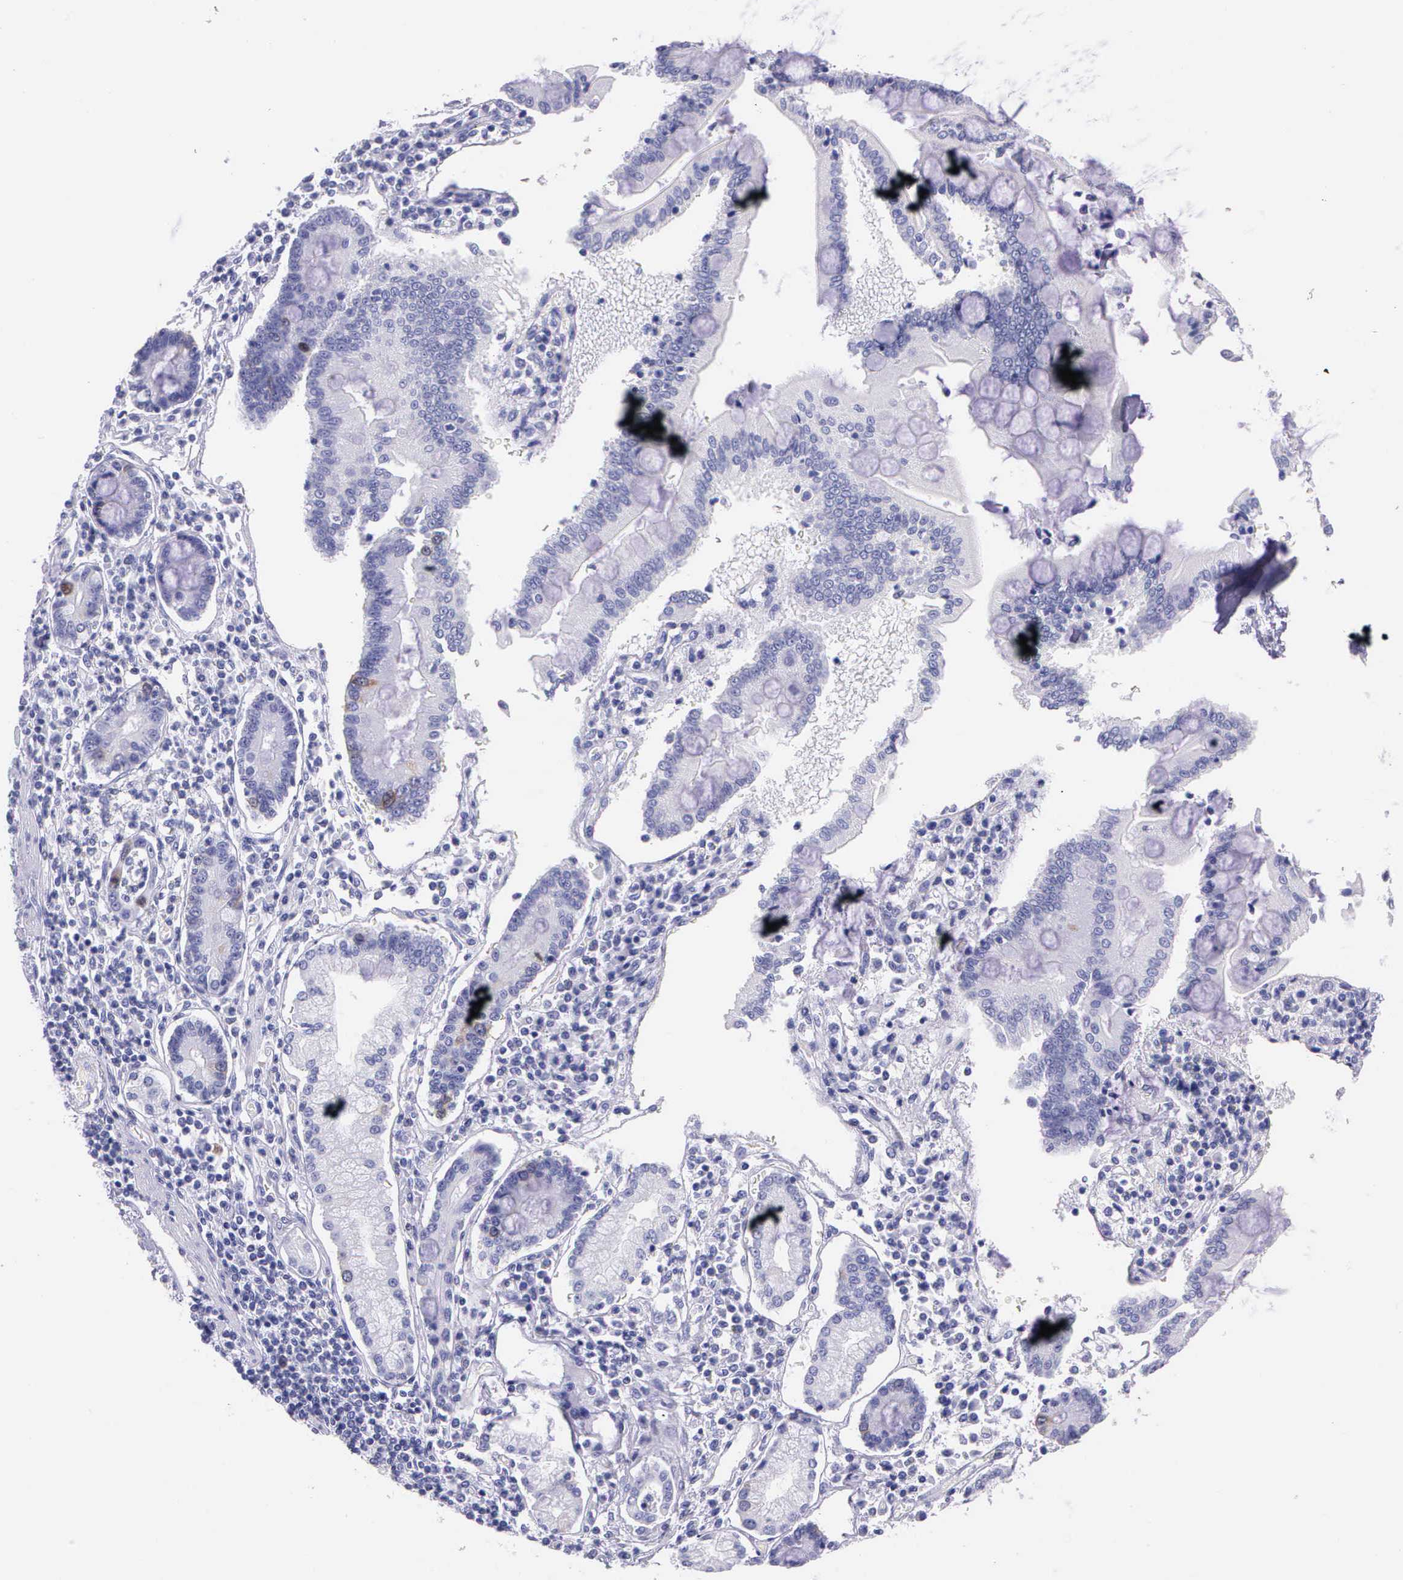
{"staining": {"intensity": "weak", "quantity": "<25%", "location": "cytoplasmic/membranous"}, "tissue": "pancreatic cancer", "cell_type": "Tumor cells", "image_type": "cancer", "snomed": [{"axis": "morphology", "description": "Adenocarcinoma, NOS"}, {"axis": "topography", "description": "Pancreas"}], "caption": "Protein analysis of pancreatic cancer (adenocarcinoma) exhibits no significant staining in tumor cells.", "gene": "CCNB1", "patient": {"sex": "female", "age": 57}}